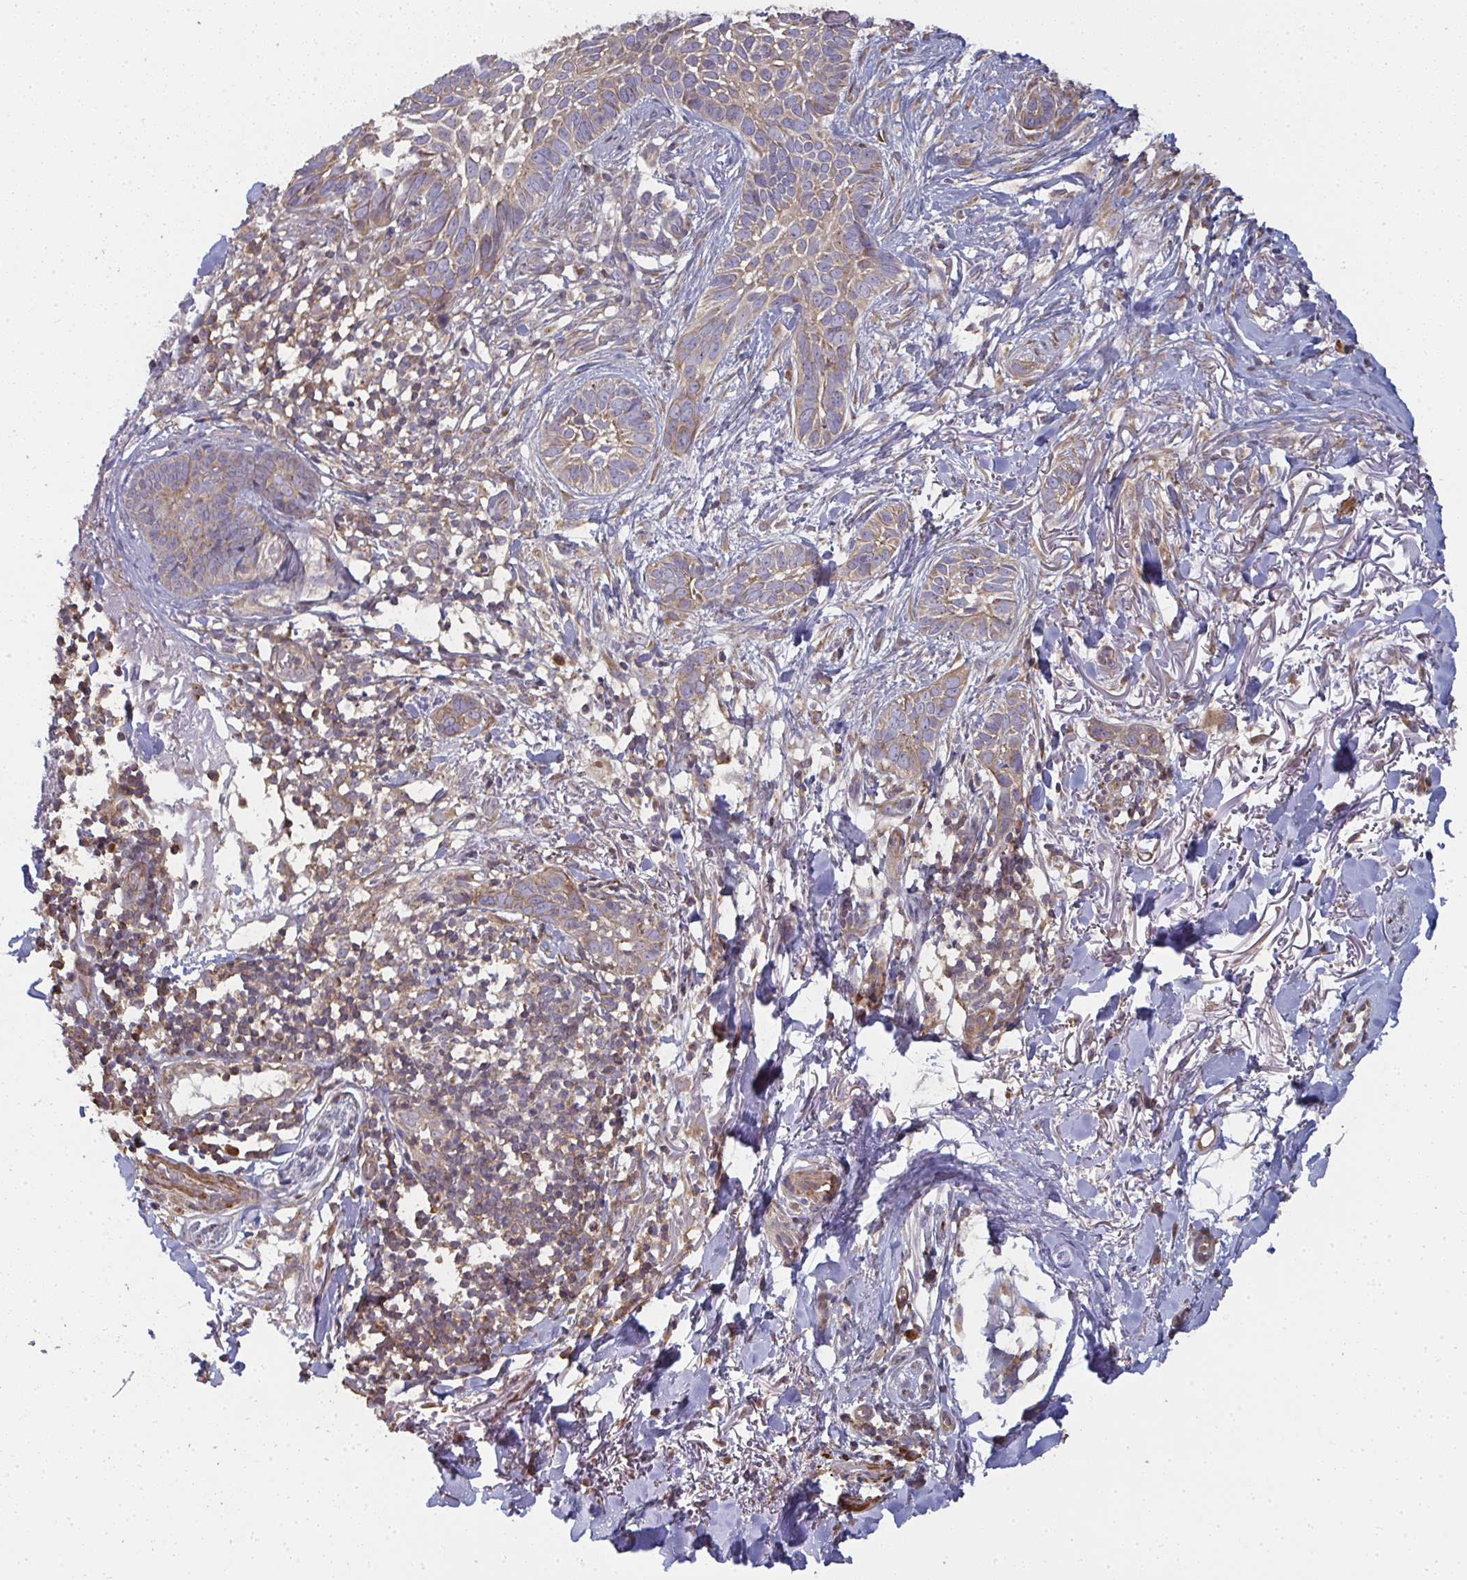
{"staining": {"intensity": "weak", "quantity": "25%-75%", "location": "cytoplasmic/membranous"}, "tissue": "skin cancer", "cell_type": "Tumor cells", "image_type": "cancer", "snomed": [{"axis": "morphology", "description": "Basal cell carcinoma"}, {"axis": "topography", "description": "Skin"}, {"axis": "topography", "description": "Skin of face"}], "caption": "Immunohistochemical staining of human skin cancer reveals weak cytoplasmic/membranous protein positivity in about 25%-75% of tumor cells. Immunohistochemistry stains the protein in brown and the nuclei are stained blue.", "gene": "ZFYVE28", "patient": {"sex": "female", "age": 90}}